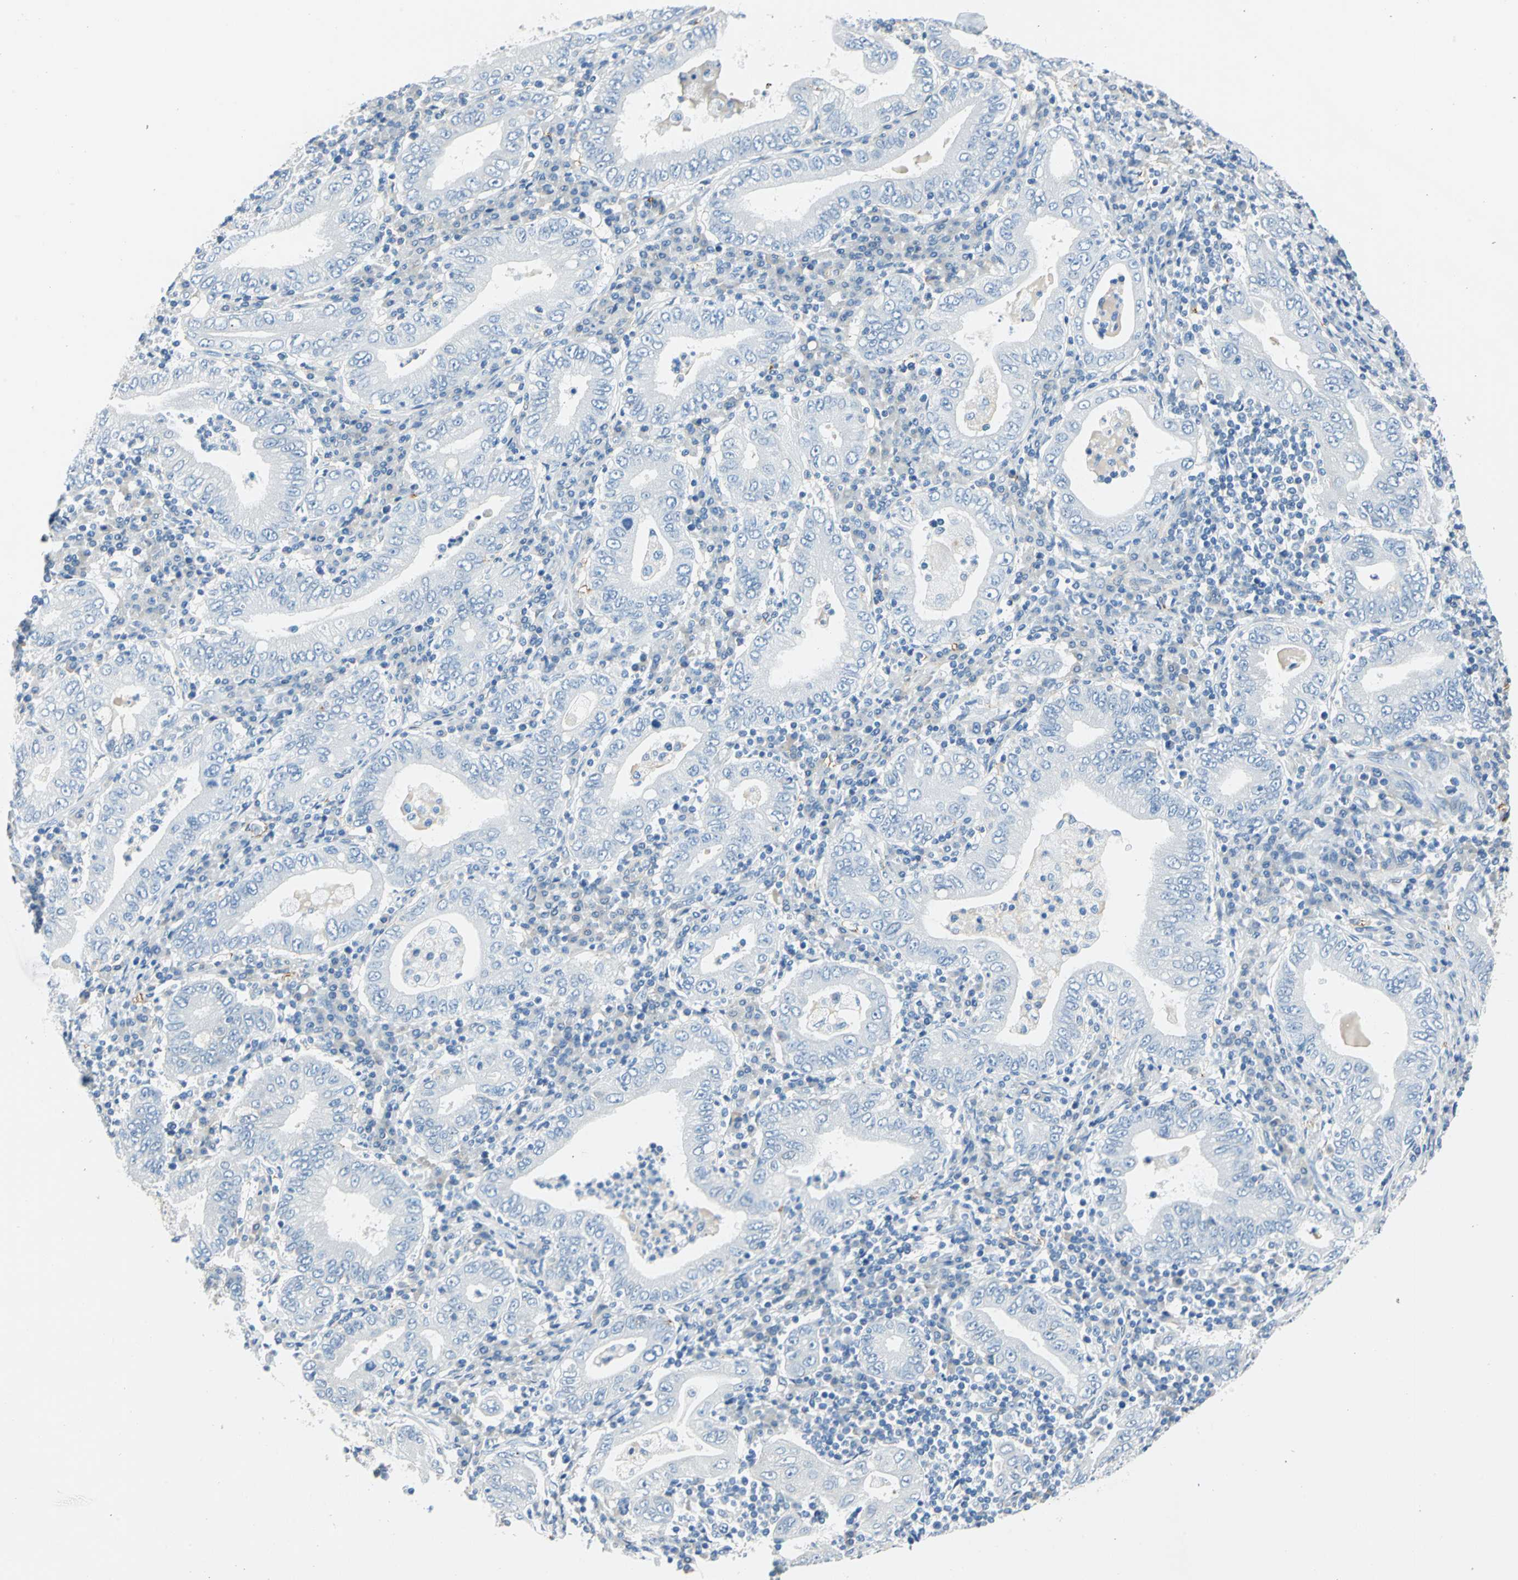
{"staining": {"intensity": "negative", "quantity": "none", "location": "none"}, "tissue": "stomach cancer", "cell_type": "Tumor cells", "image_type": "cancer", "snomed": [{"axis": "morphology", "description": "Normal tissue, NOS"}, {"axis": "morphology", "description": "Adenocarcinoma, NOS"}, {"axis": "topography", "description": "Esophagus"}, {"axis": "topography", "description": "Stomach, upper"}, {"axis": "topography", "description": "Peripheral nerve tissue"}], "caption": "Tumor cells show no significant positivity in stomach cancer. Brightfield microscopy of immunohistochemistry stained with DAB (brown) and hematoxylin (blue), captured at high magnification.", "gene": "AKAP12", "patient": {"sex": "male", "age": 62}}